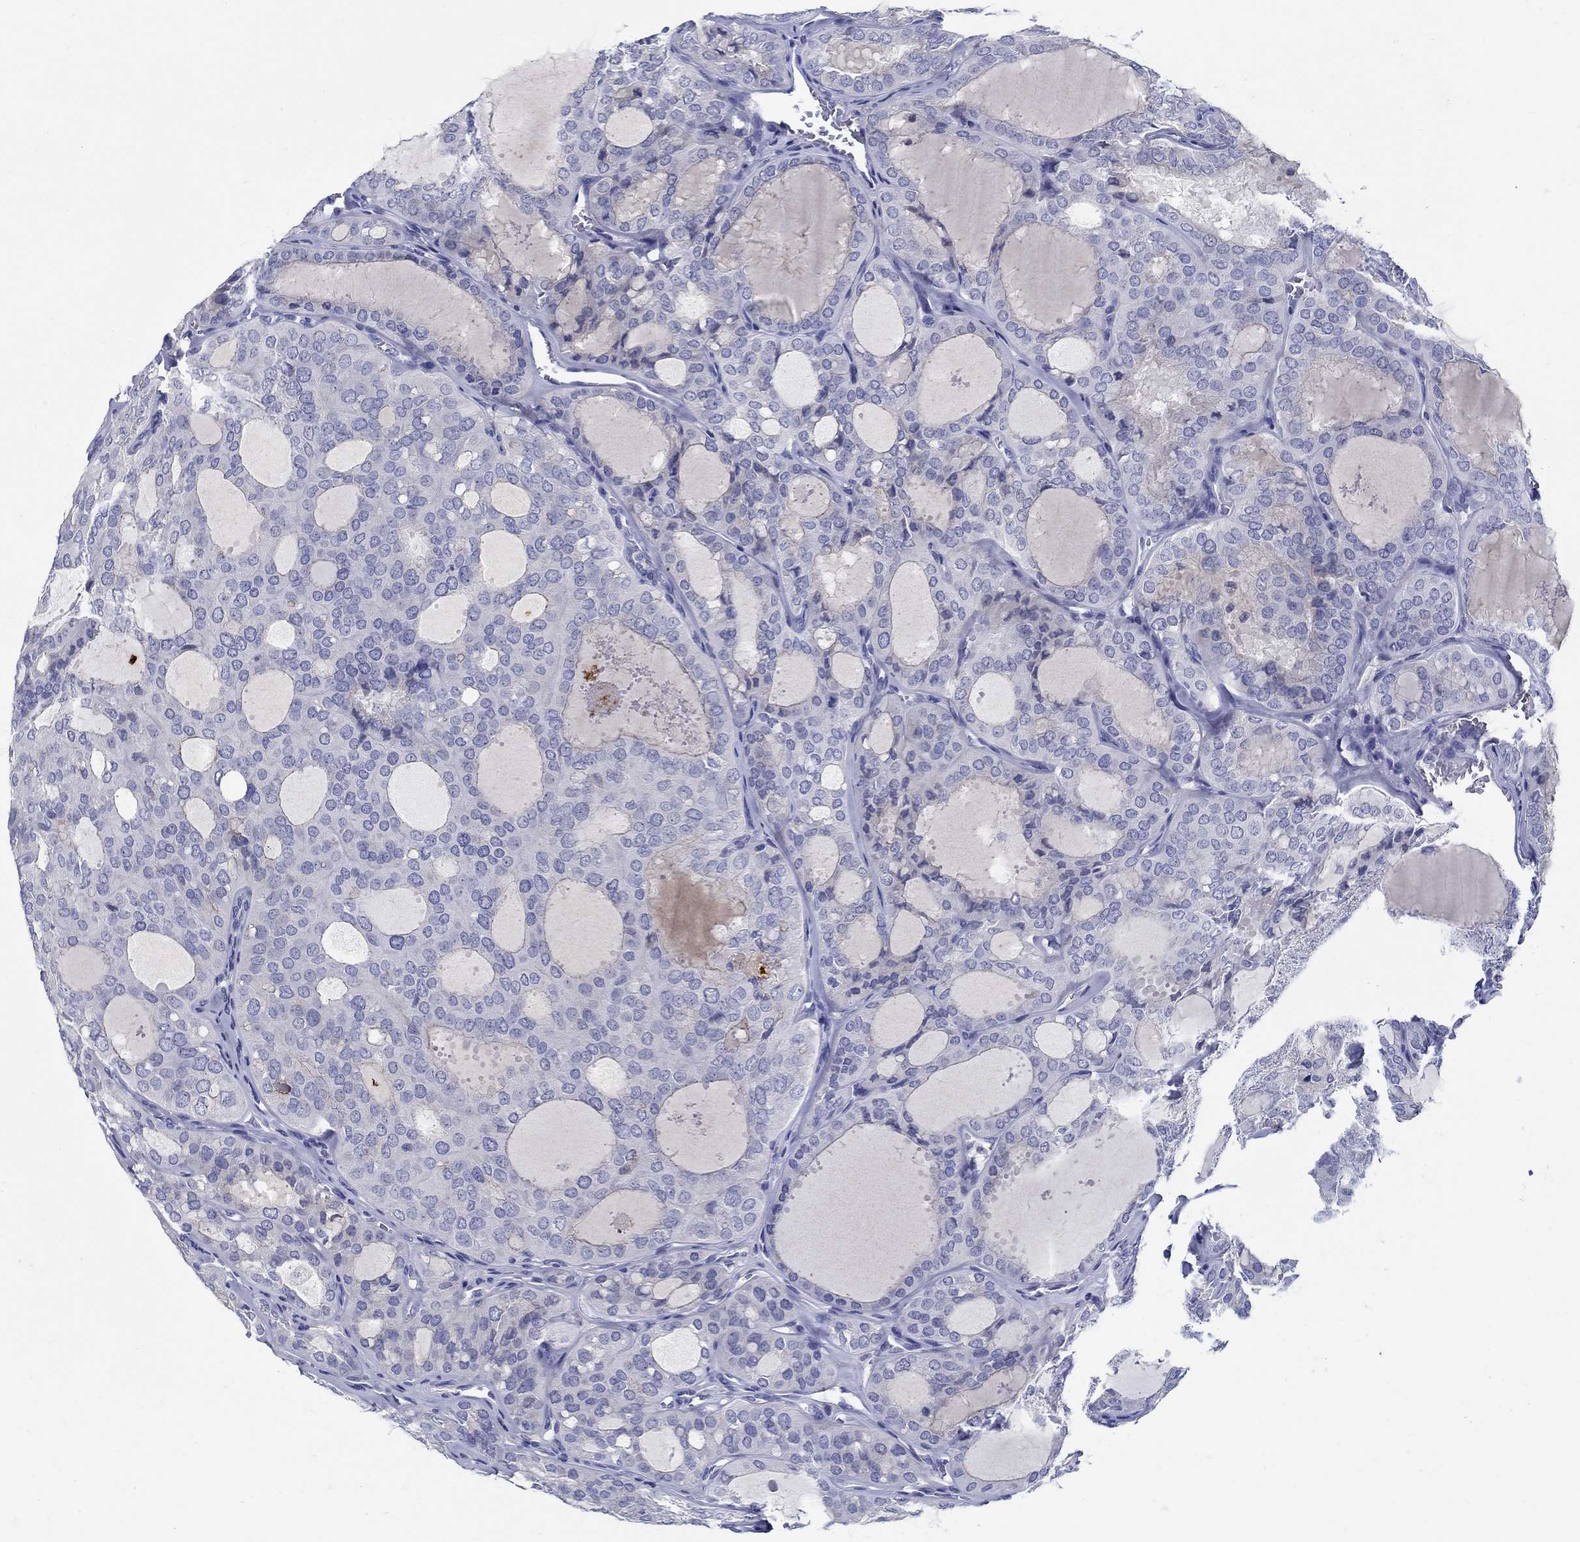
{"staining": {"intensity": "negative", "quantity": "none", "location": "none"}, "tissue": "thyroid cancer", "cell_type": "Tumor cells", "image_type": "cancer", "snomed": [{"axis": "morphology", "description": "Follicular adenoma carcinoma, NOS"}, {"axis": "topography", "description": "Thyroid gland"}], "caption": "Immunohistochemistry histopathology image of neoplastic tissue: follicular adenoma carcinoma (thyroid) stained with DAB demonstrates no significant protein staining in tumor cells.", "gene": "CRYGD", "patient": {"sex": "male", "age": 75}}